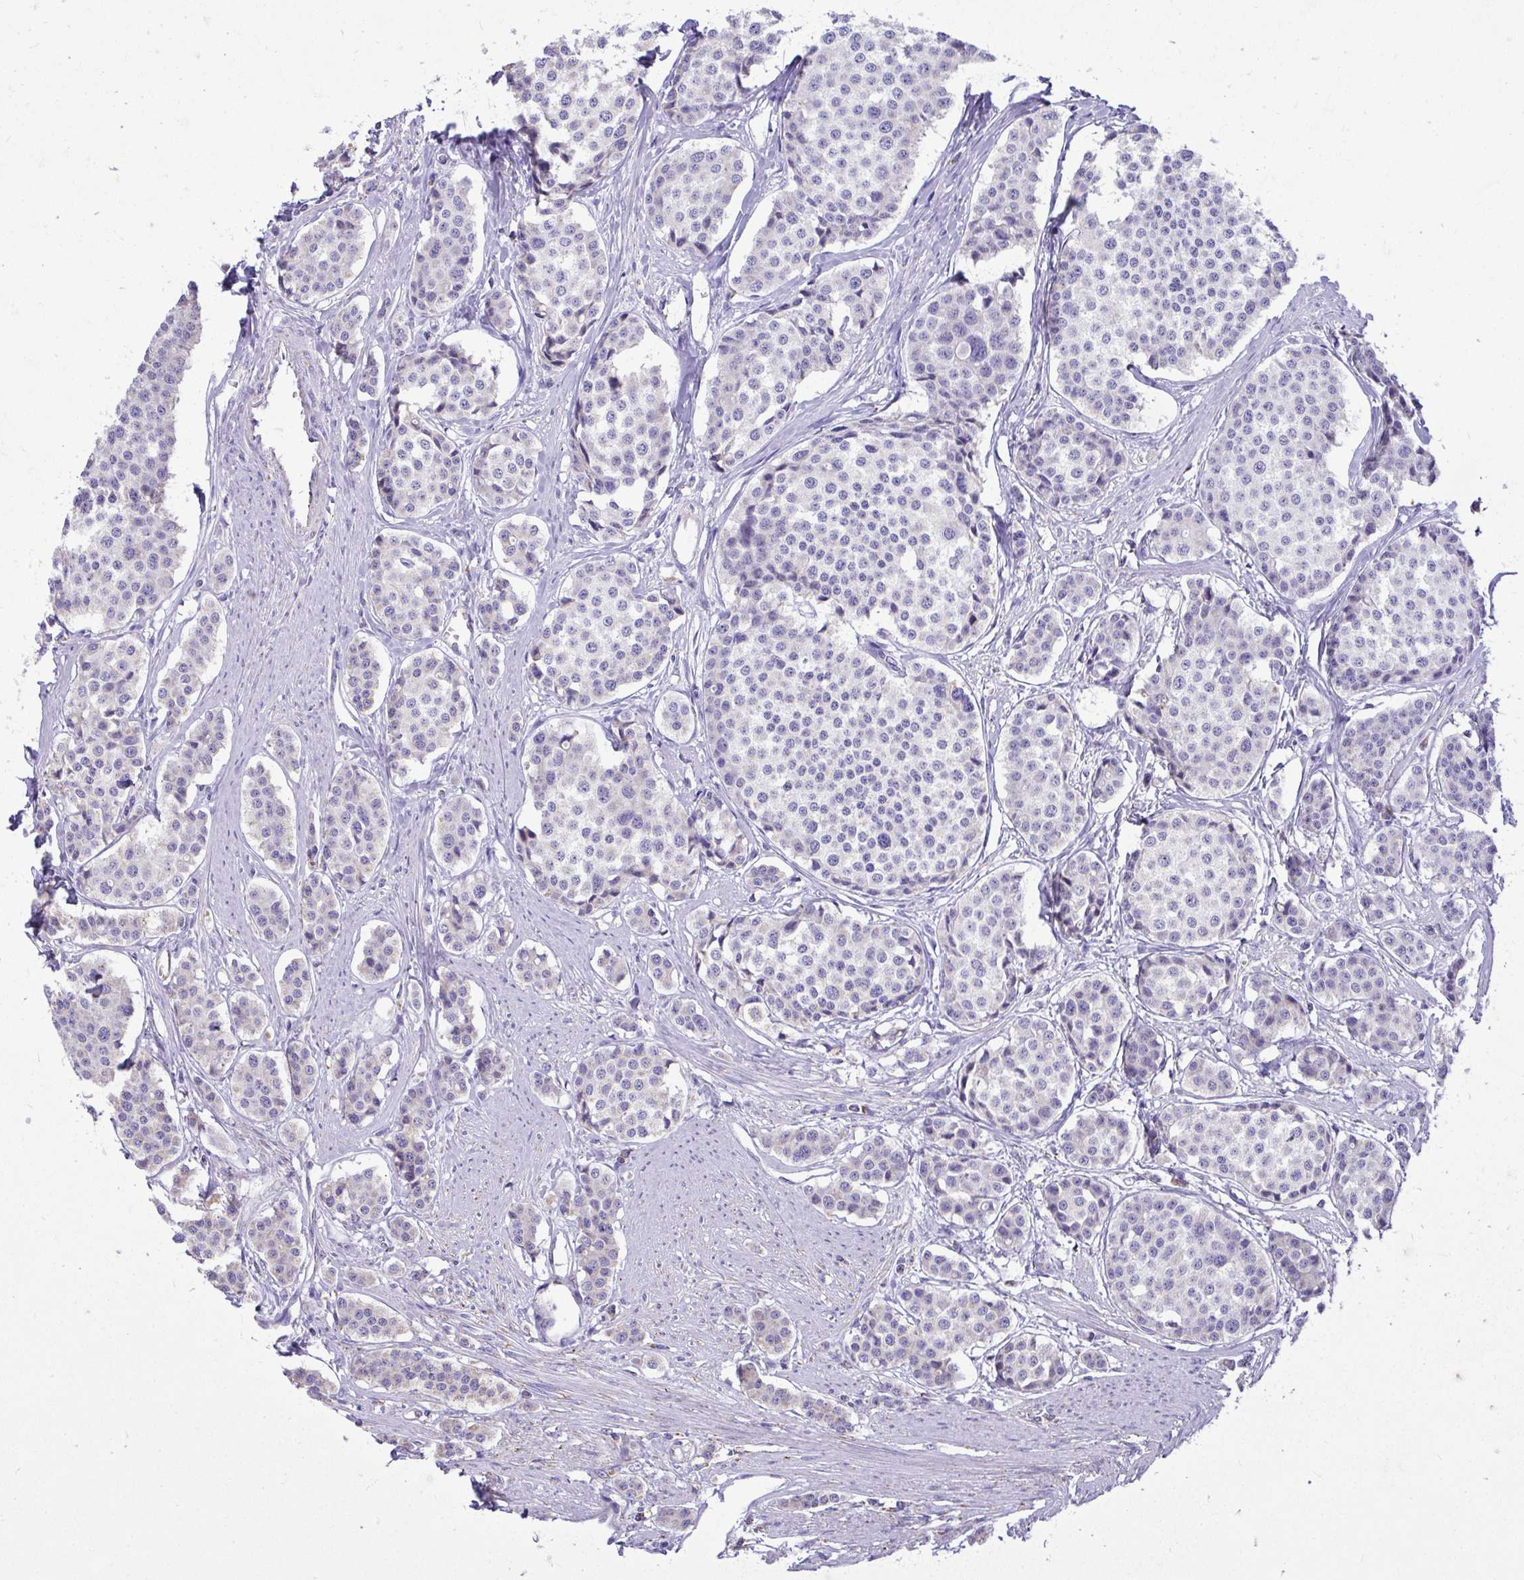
{"staining": {"intensity": "weak", "quantity": "<25%", "location": "cytoplasmic/membranous"}, "tissue": "carcinoid", "cell_type": "Tumor cells", "image_type": "cancer", "snomed": [{"axis": "morphology", "description": "Carcinoid, malignant, NOS"}, {"axis": "topography", "description": "Small intestine"}], "caption": "Immunohistochemistry (IHC) photomicrograph of neoplastic tissue: human carcinoid stained with DAB demonstrates no significant protein staining in tumor cells.", "gene": "MPZL2", "patient": {"sex": "male", "age": 60}}